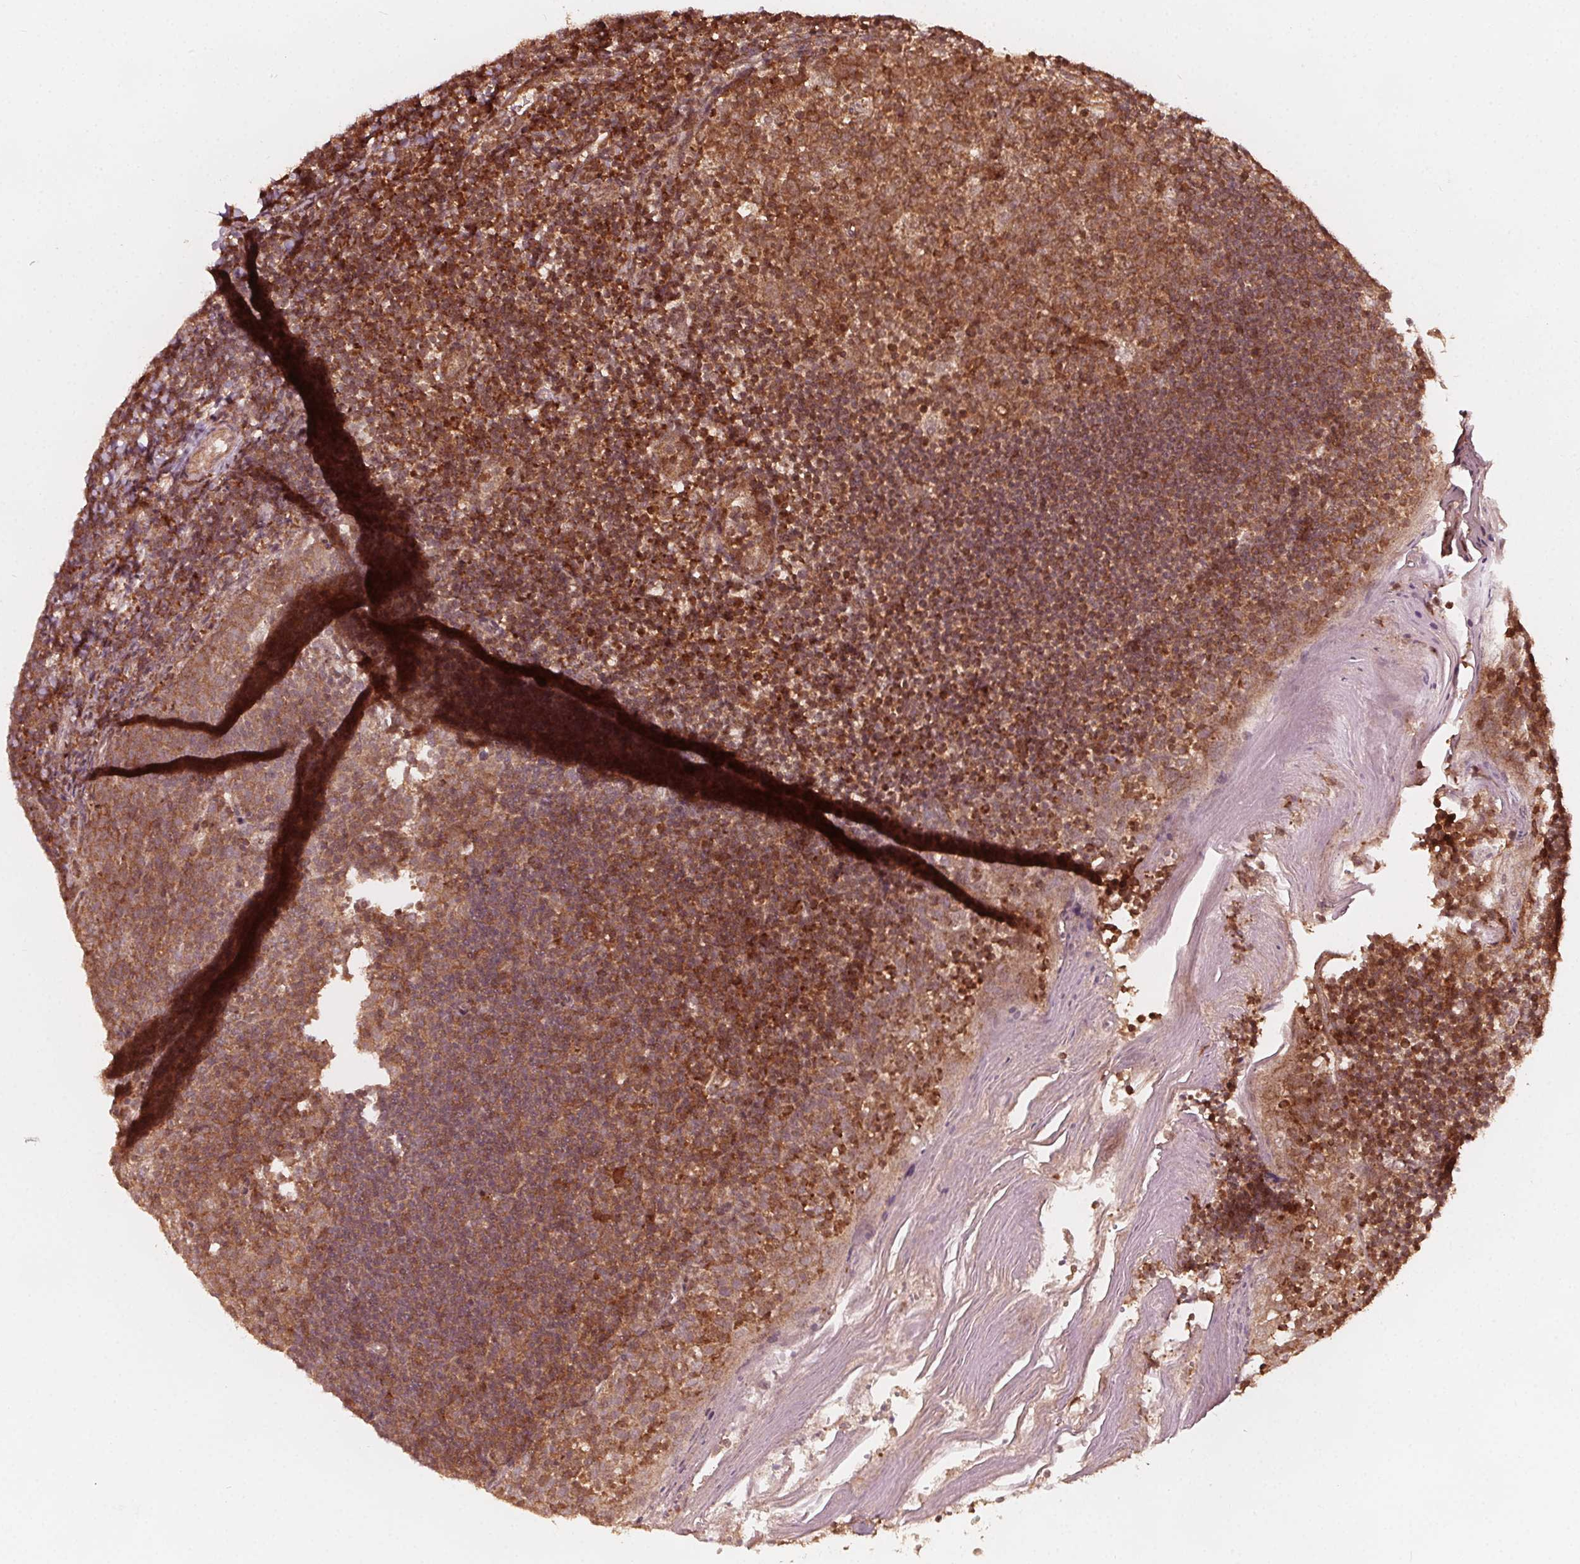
{"staining": {"intensity": "strong", "quantity": ">75%", "location": "cytoplasmic/membranous,nuclear"}, "tissue": "lymph node", "cell_type": "Germinal center cells", "image_type": "normal", "snomed": [{"axis": "morphology", "description": "Normal tissue, NOS"}, {"axis": "topography", "description": "Lymph node"}], "caption": "Protein analysis of benign lymph node demonstrates strong cytoplasmic/membranous,nuclear positivity in approximately >75% of germinal center cells. Nuclei are stained in blue.", "gene": "AIP", "patient": {"sex": "female", "age": 21}}